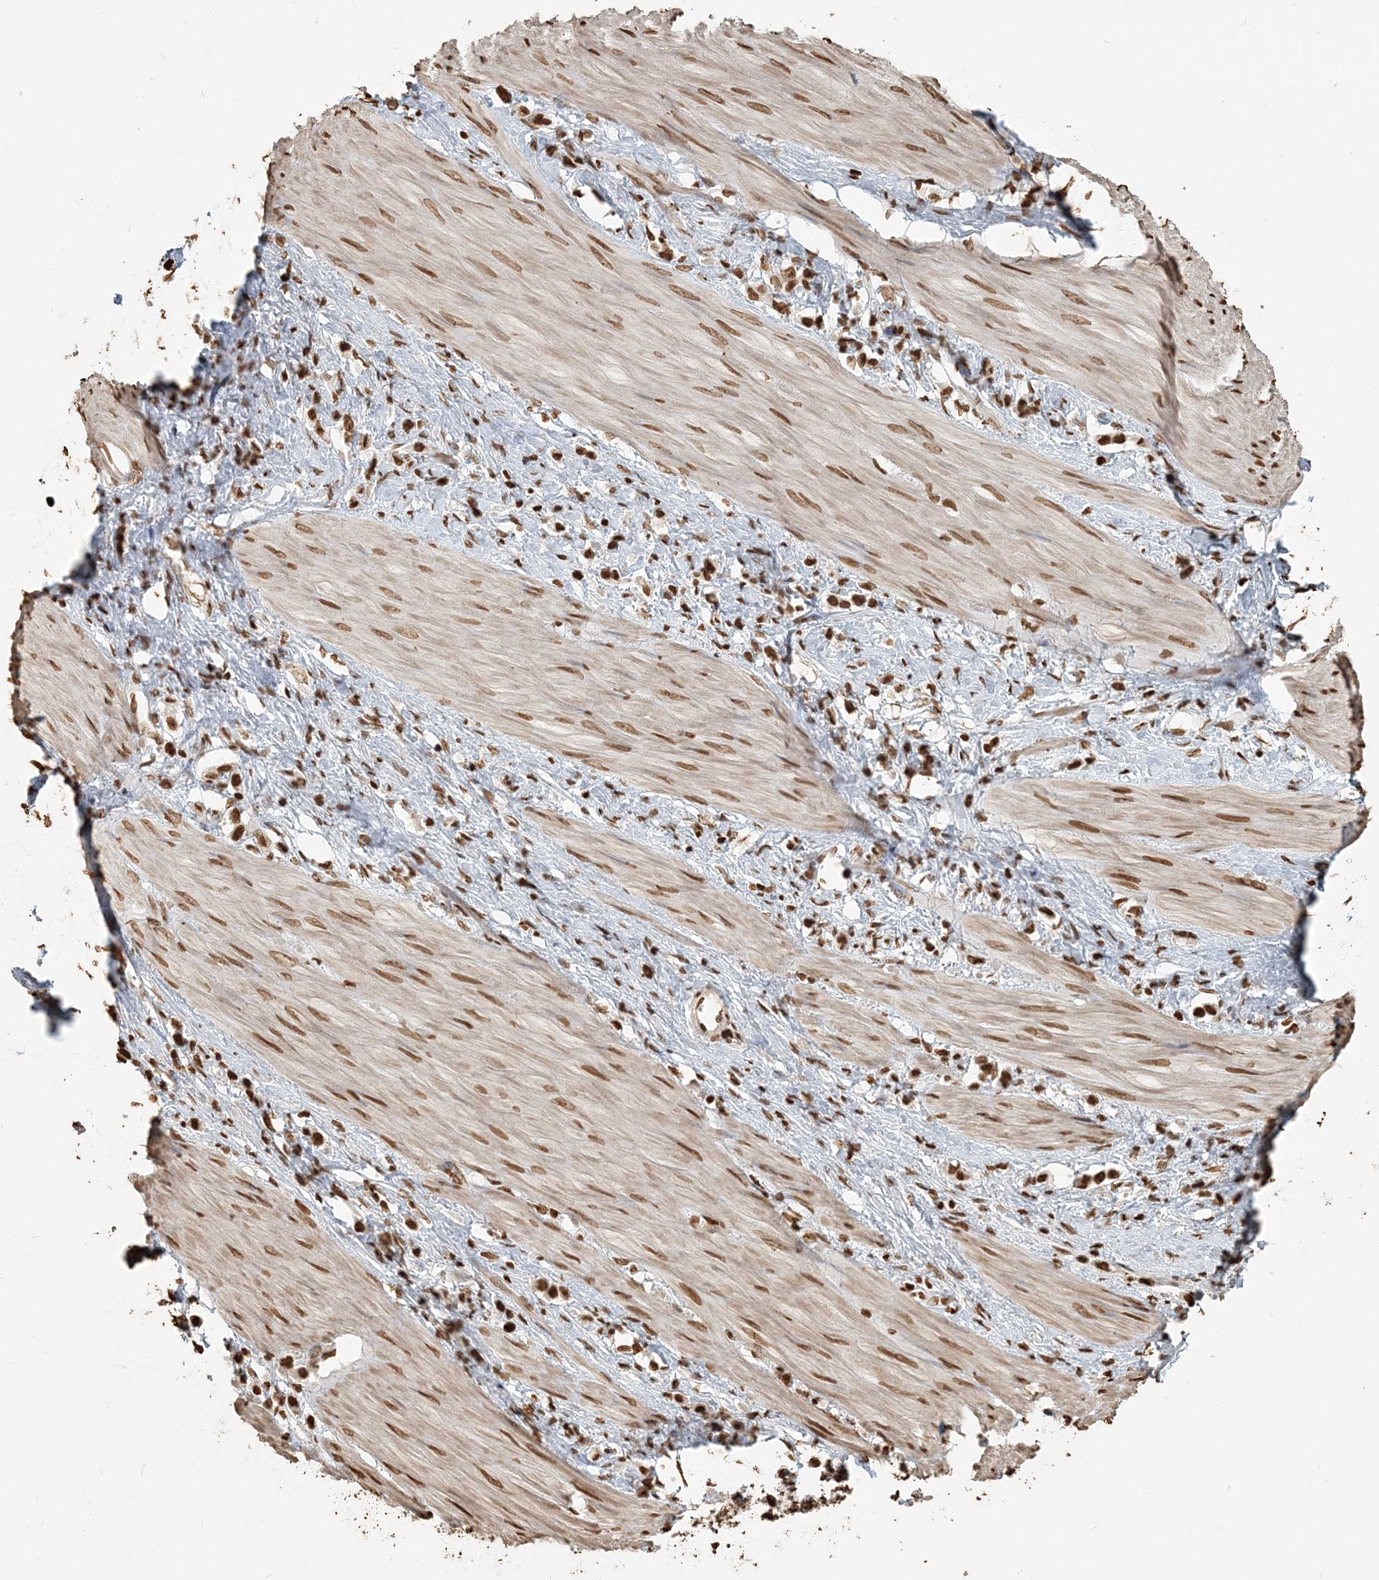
{"staining": {"intensity": "moderate", "quantity": ">75%", "location": "nuclear"}, "tissue": "stomach cancer", "cell_type": "Tumor cells", "image_type": "cancer", "snomed": [{"axis": "morphology", "description": "Adenocarcinoma, NOS"}, {"axis": "topography", "description": "Stomach"}], "caption": "This histopathology image displays immunohistochemistry (IHC) staining of human adenocarcinoma (stomach), with medium moderate nuclear staining in approximately >75% of tumor cells.", "gene": "H3-3B", "patient": {"sex": "female", "age": 65}}